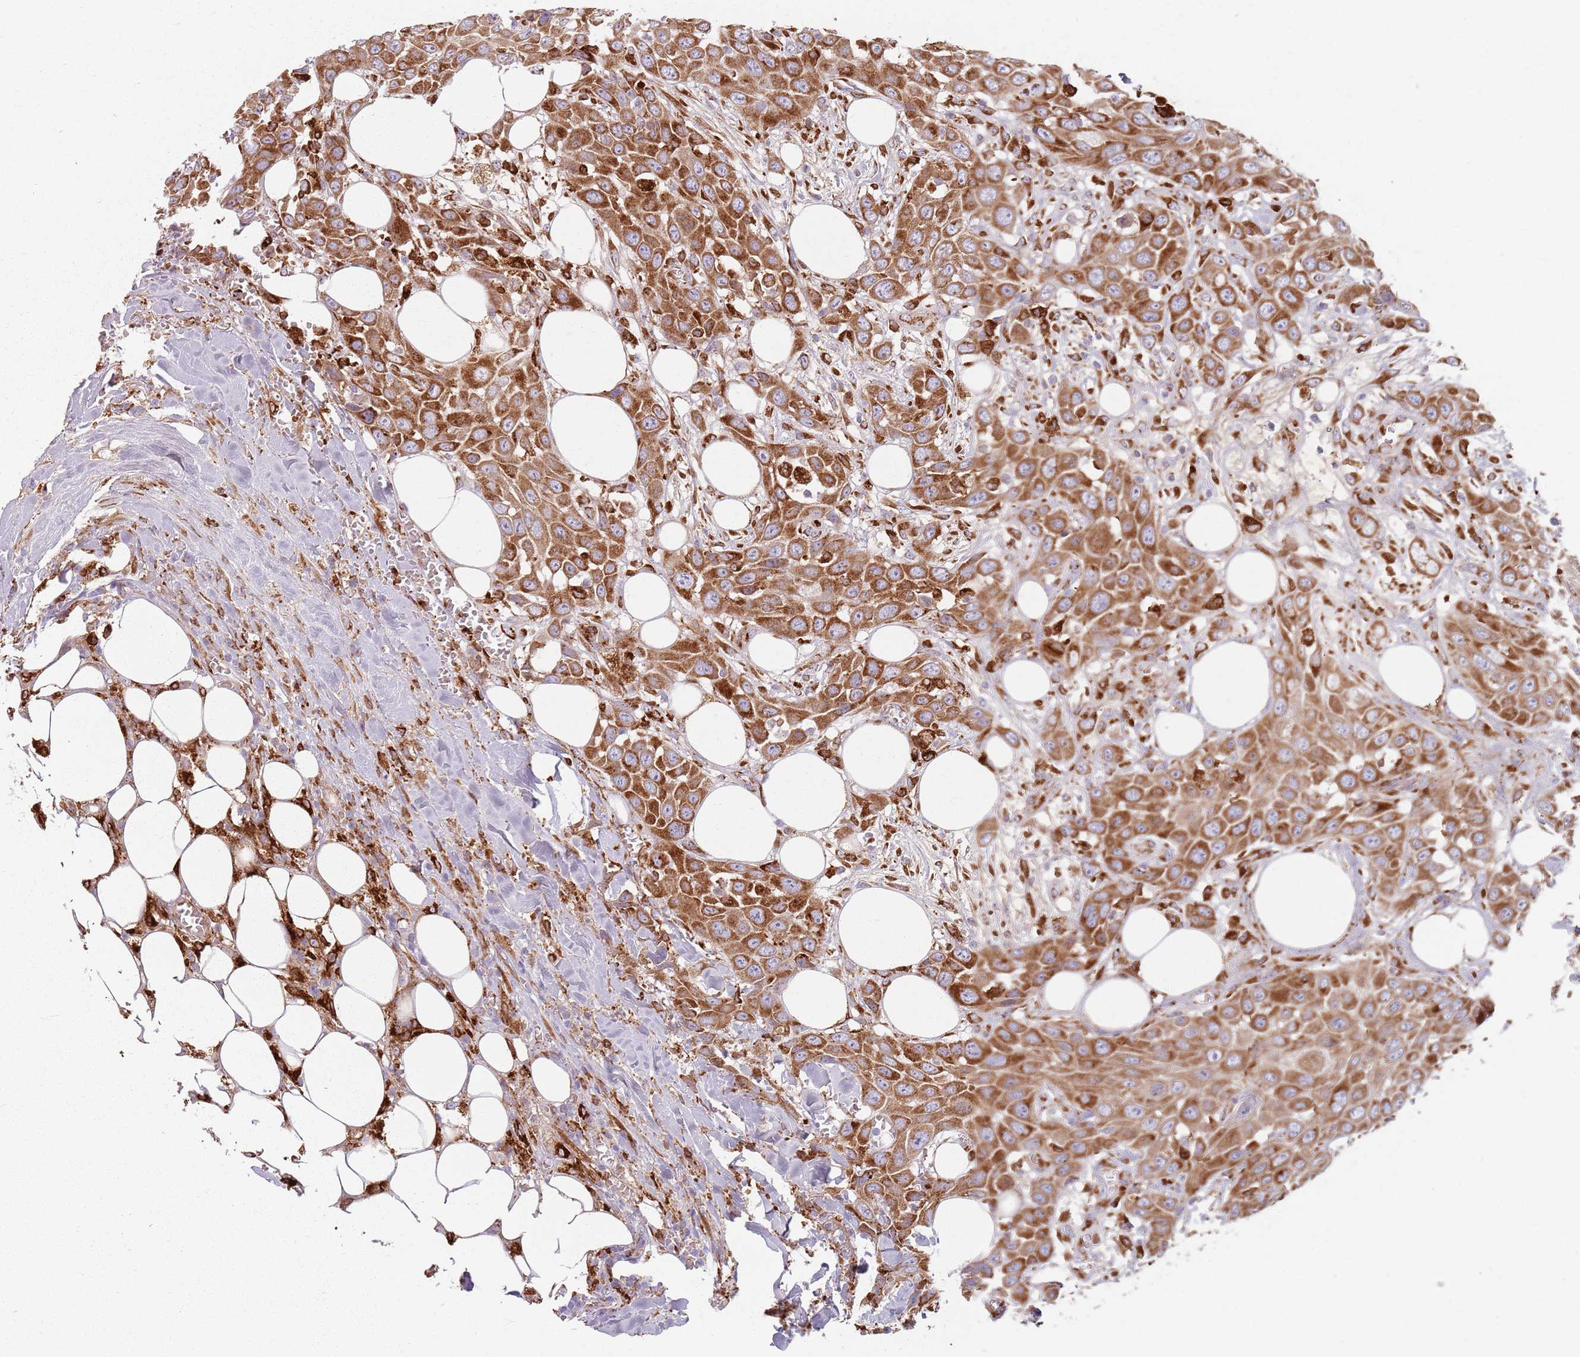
{"staining": {"intensity": "moderate", "quantity": ">75%", "location": "cytoplasmic/membranous"}, "tissue": "head and neck cancer", "cell_type": "Tumor cells", "image_type": "cancer", "snomed": [{"axis": "morphology", "description": "Squamous cell carcinoma, NOS"}, {"axis": "topography", "description": "Head-Neck"}], "caption": "DAB immunohistochemical staining of human squamous cell carcinoma (head and neck) shows moderate cytoplasmic/membranous protein expression in about >75% of tumor cells.", "gene": "COLGALT1", "patient": {"sex": "male", "age": 81}}